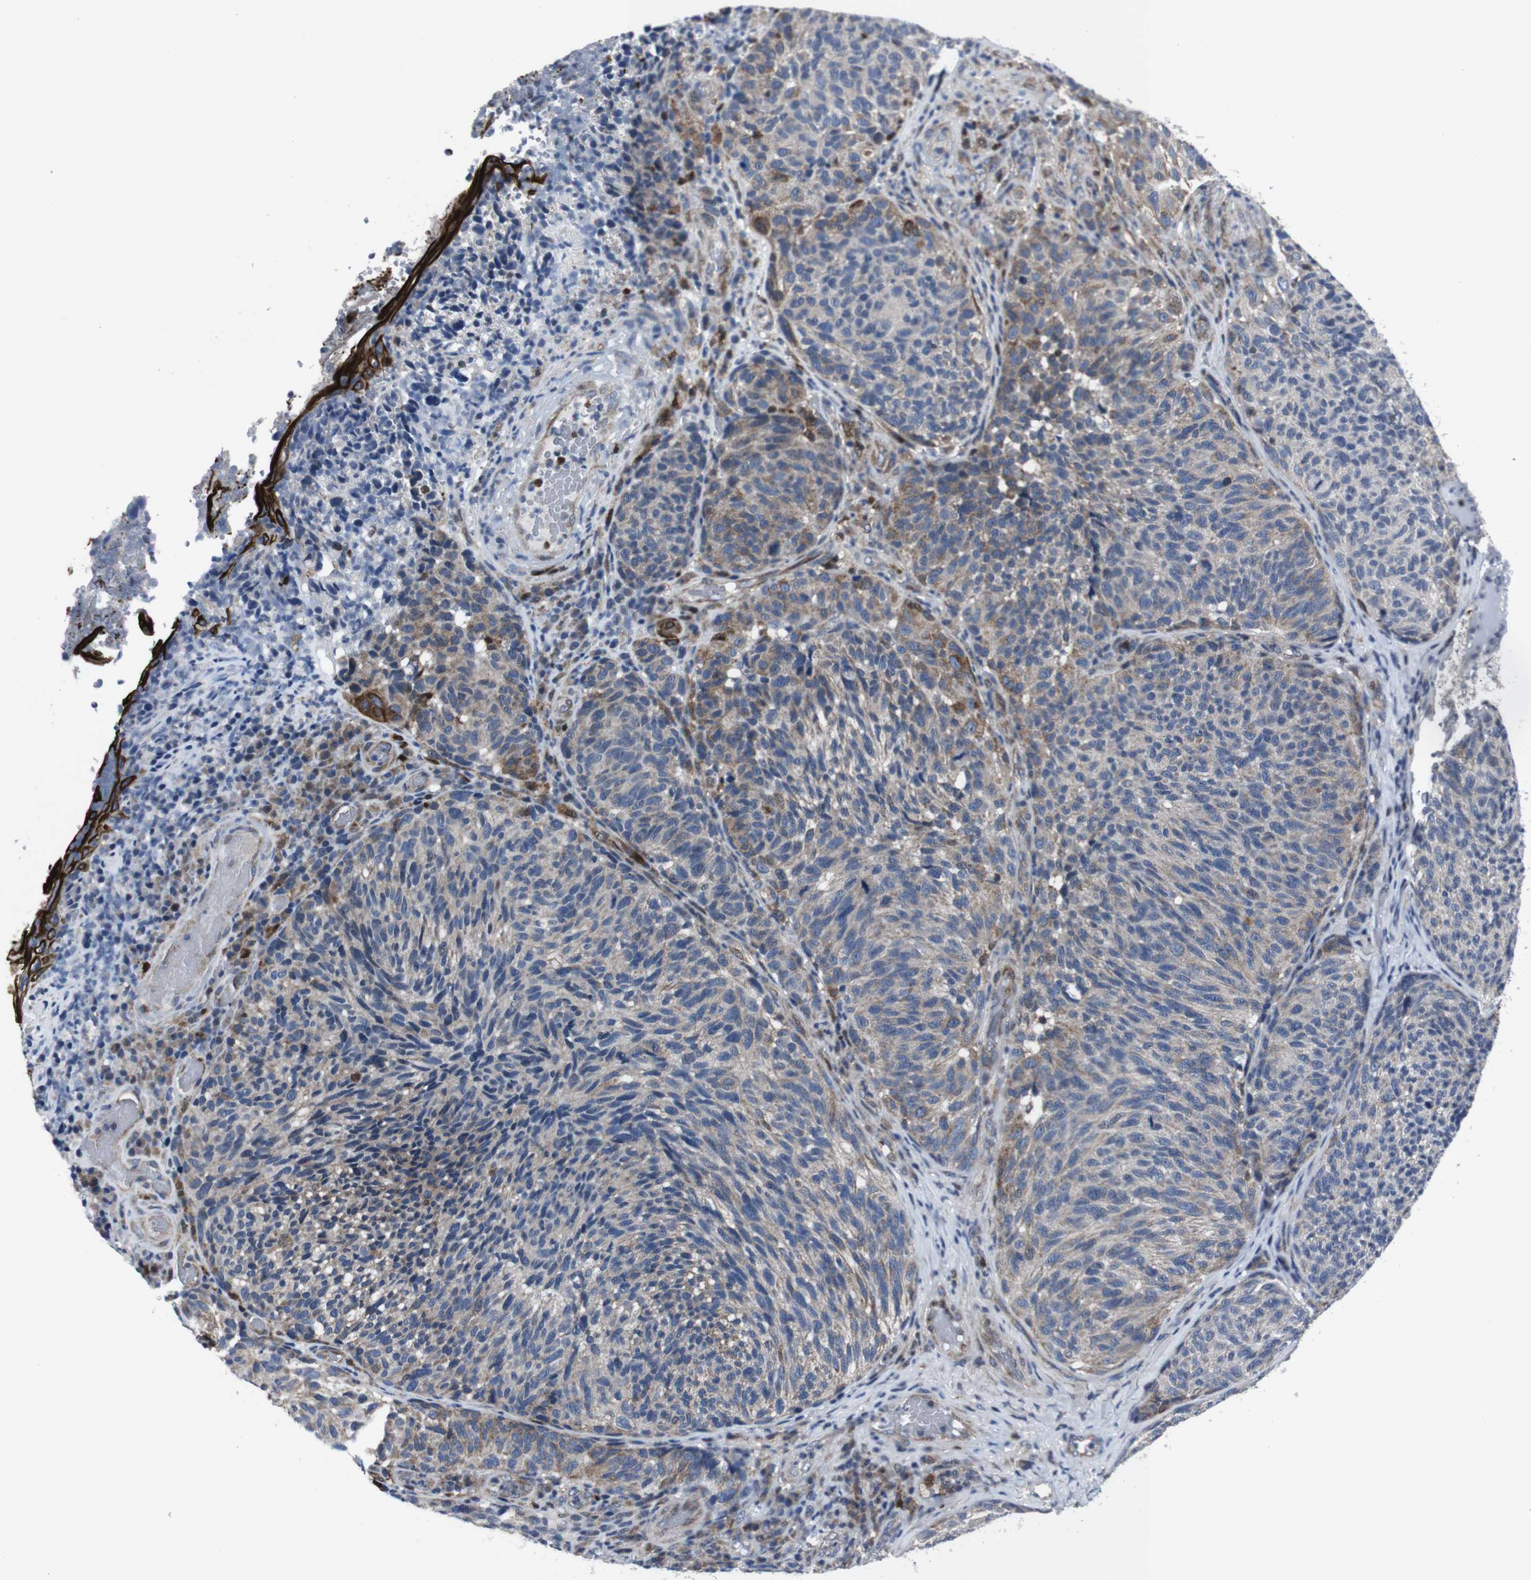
{"staining": {"intensity": "moderate", "quantity": "25%-75%", "location": "cytoplasmic/membranous"}, "tissue": "melanoma", "cell_type": "Tumor cells", "image_type": "cancer", "snomed": [{"axis": "morphology", "description": "Malignant melanoma, NOS"}, {"axis": "topography", "description": "Skin"}], "caption": "Moderate cytoplasmic/membranous expression for a protein is identified in approximately 25%-75% of tumor cells of melanoma using IHC.", "gene": "STAT4", "patient": {"sex": "female", "age": 73}}